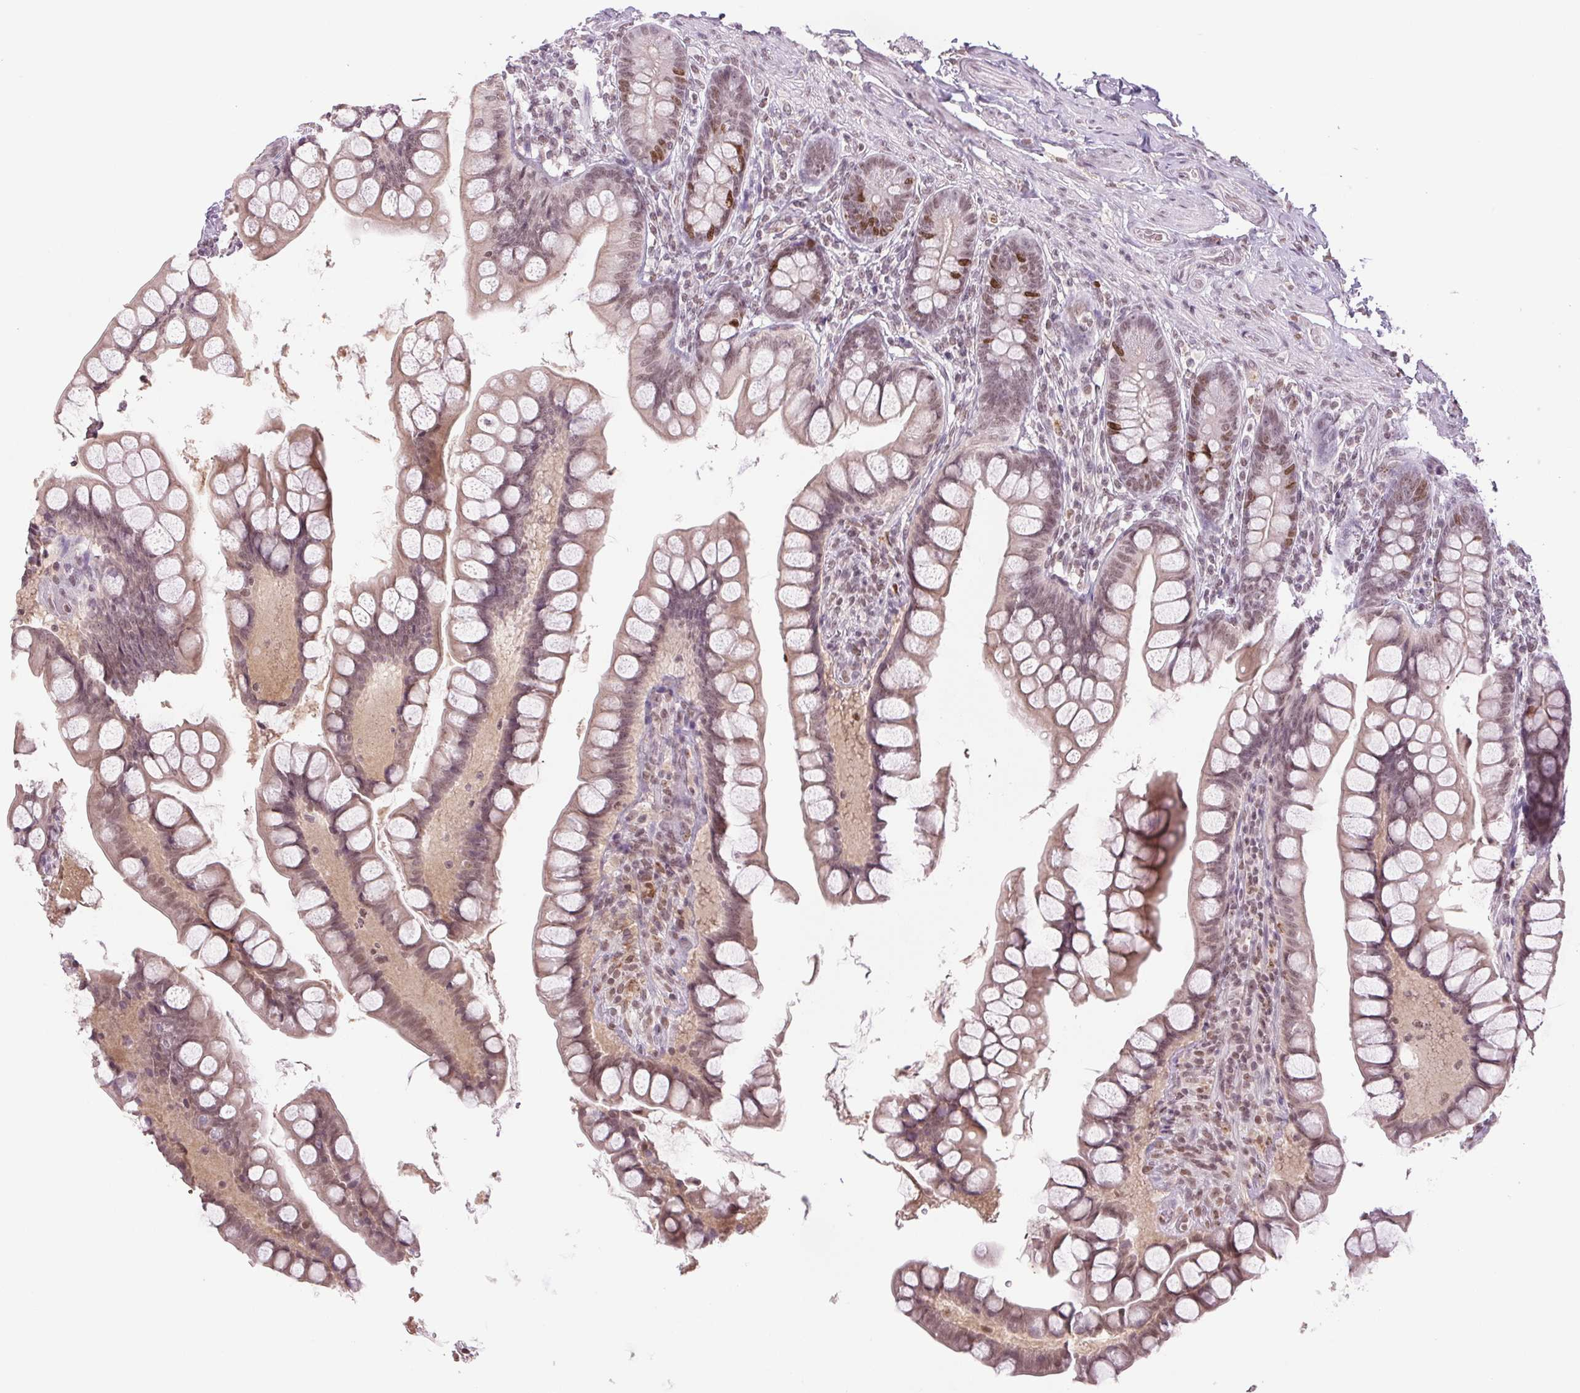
{"staining": {"intensity": "moderate", "quantity": "<25%", "location": "nuclear"}, "tissue": "small intestine", "cell_type": "Glandular cells", "image_type": "normal", "snomed": [{"axis": "morphology", "description": "Normal tissue, NOS"}, {"axis": "topography", "description": "Small intestine"}], "caption": "Immunohistochemical staining of unremarkable small intestine exhibits low levels of moderate nuclear positivity in approximately <25% of glandular cells.", "gene": "SMIM6", "patient": {"sex": "male", "age": 70}}